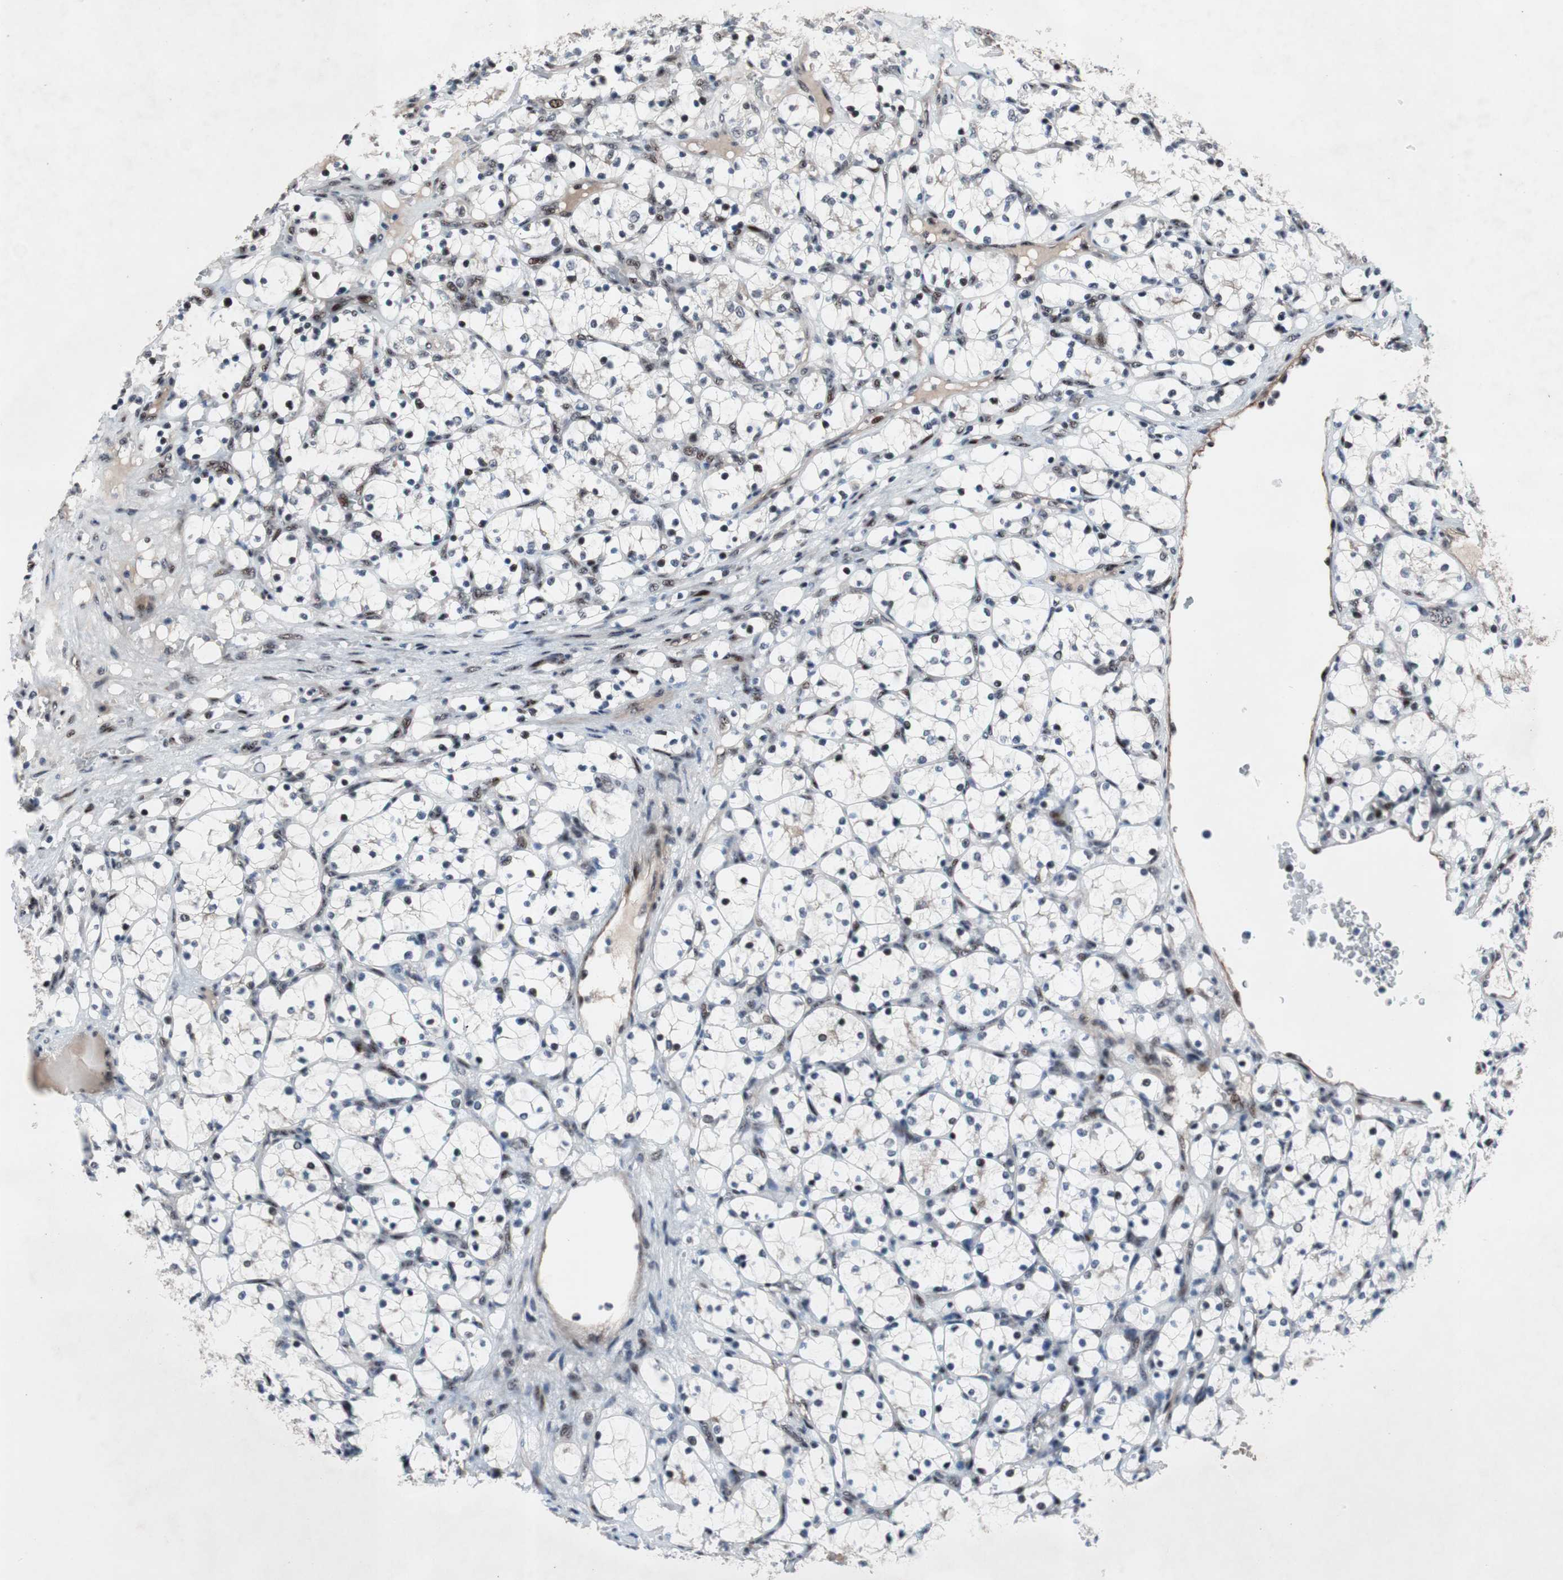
{"staining": {"intensity": "weak", "quantity": "<25%", "location": "nuclear"}, "tissue": "renal cancer", "cell_type": "Tumor cells", "image_type": "cancer", "snomed": [{"axis": "morphology", "description": "Adenocarcinoma, NOS"}, {"axis": "topography", "description": "Kidney"}], "caption": "DAB (3,3'-diaminobenzidine) immunohistochemical staining of renal adenocarcinoma demonstrates no significant staining in tumor cells.", "gene": "SOX7", "patient": {"sex": "female", "age": 69}}